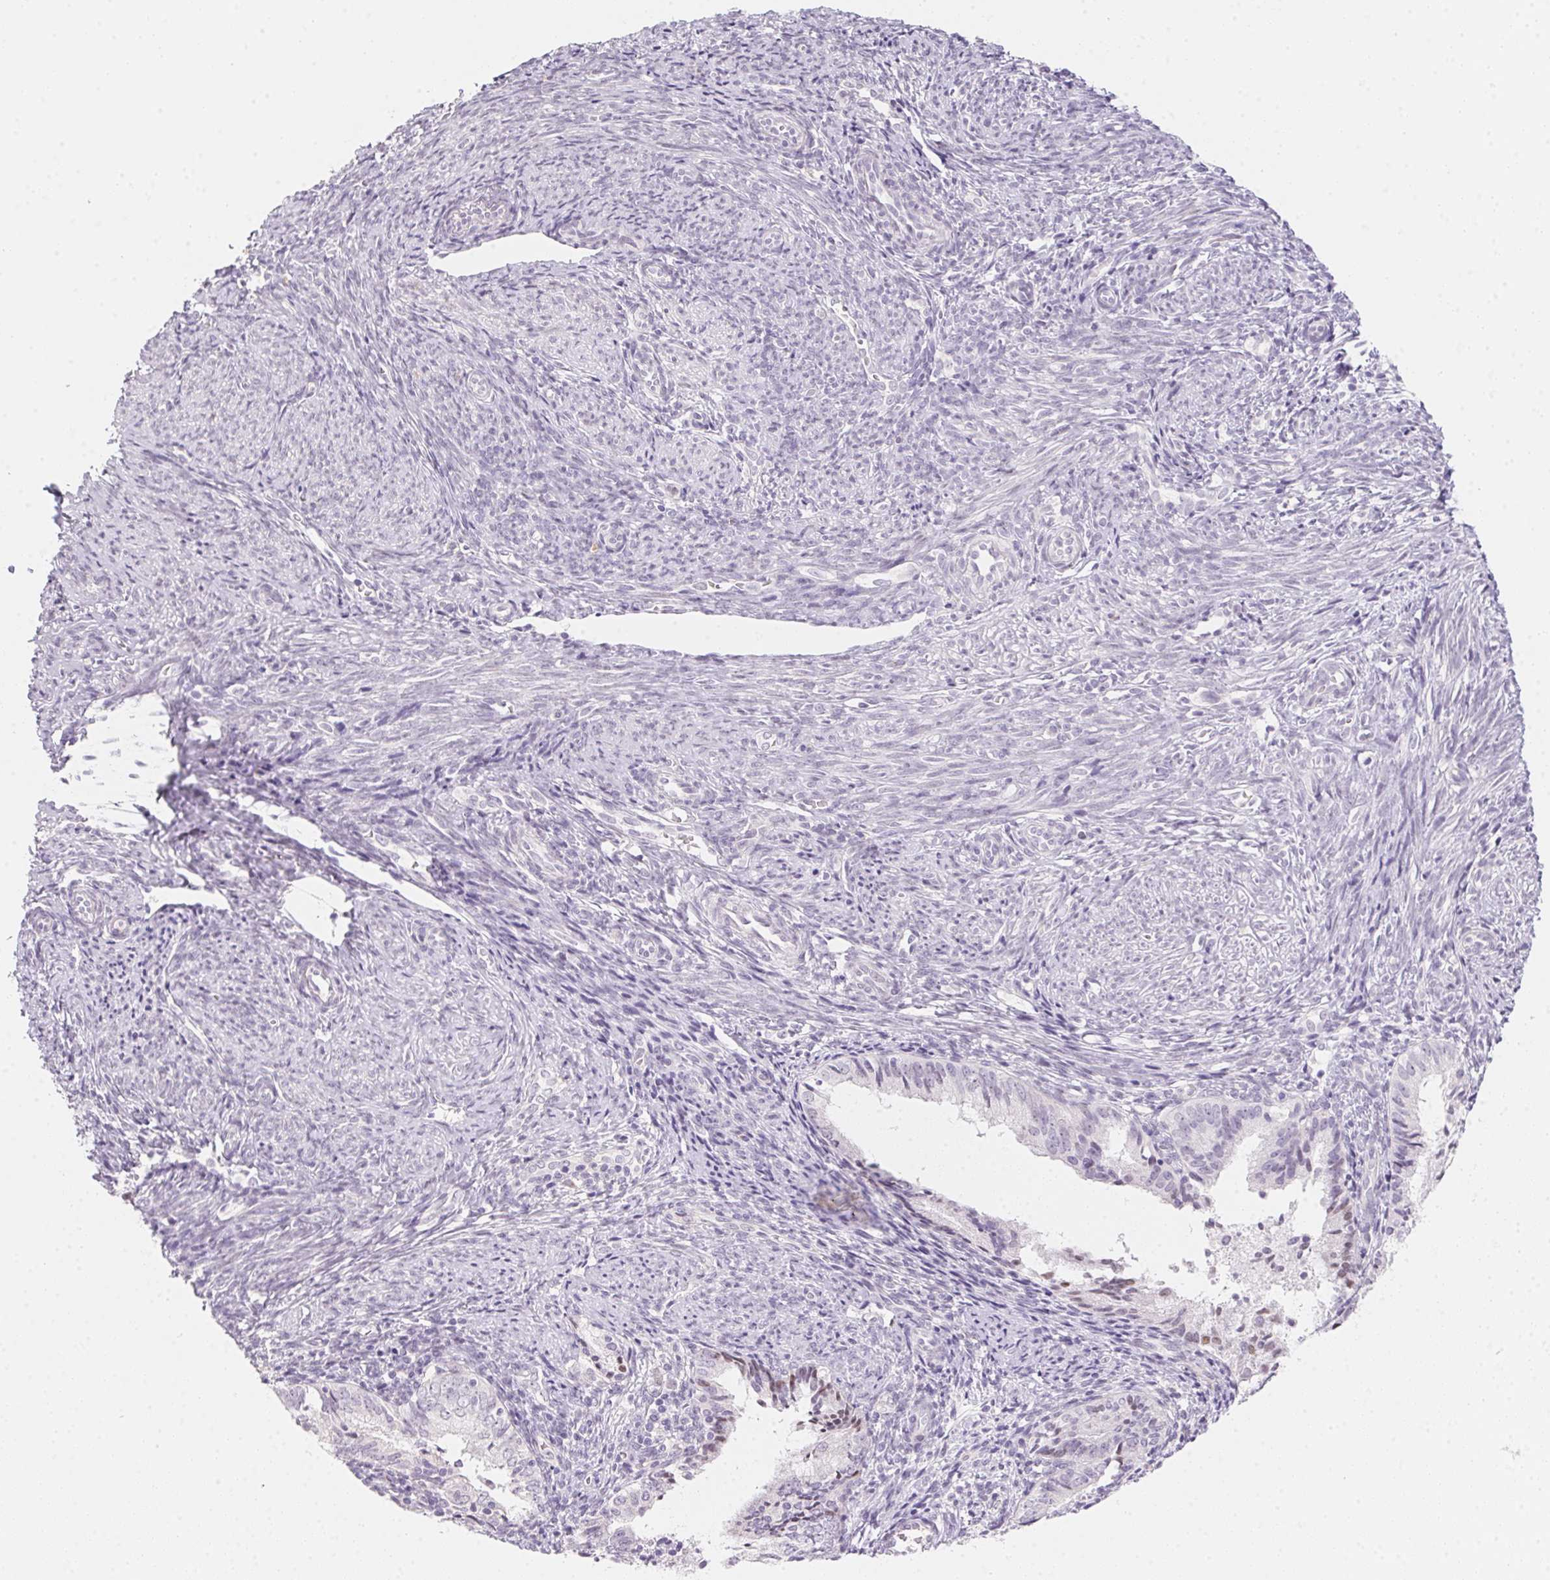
{"staining": {"intensity": "weak", "quantity": "<25%", "location": "nuclear"}, "tissue": "endometrial cancer", "cell_type": "Tumor cells", "image_type": "cancer", "snomed": [{"axis": "morphology", "description": "Adenocarcinoma, NOS"}, {"axis": "topography", "description": "Endometrium"}], "caption": "DAB immunohistochemical staining of human endometrial cancer (adenocarcinoma) displays no significant expression in tumor cells.", "gene": "MORC1", "patient": {"sex": "female", "age": 55}}